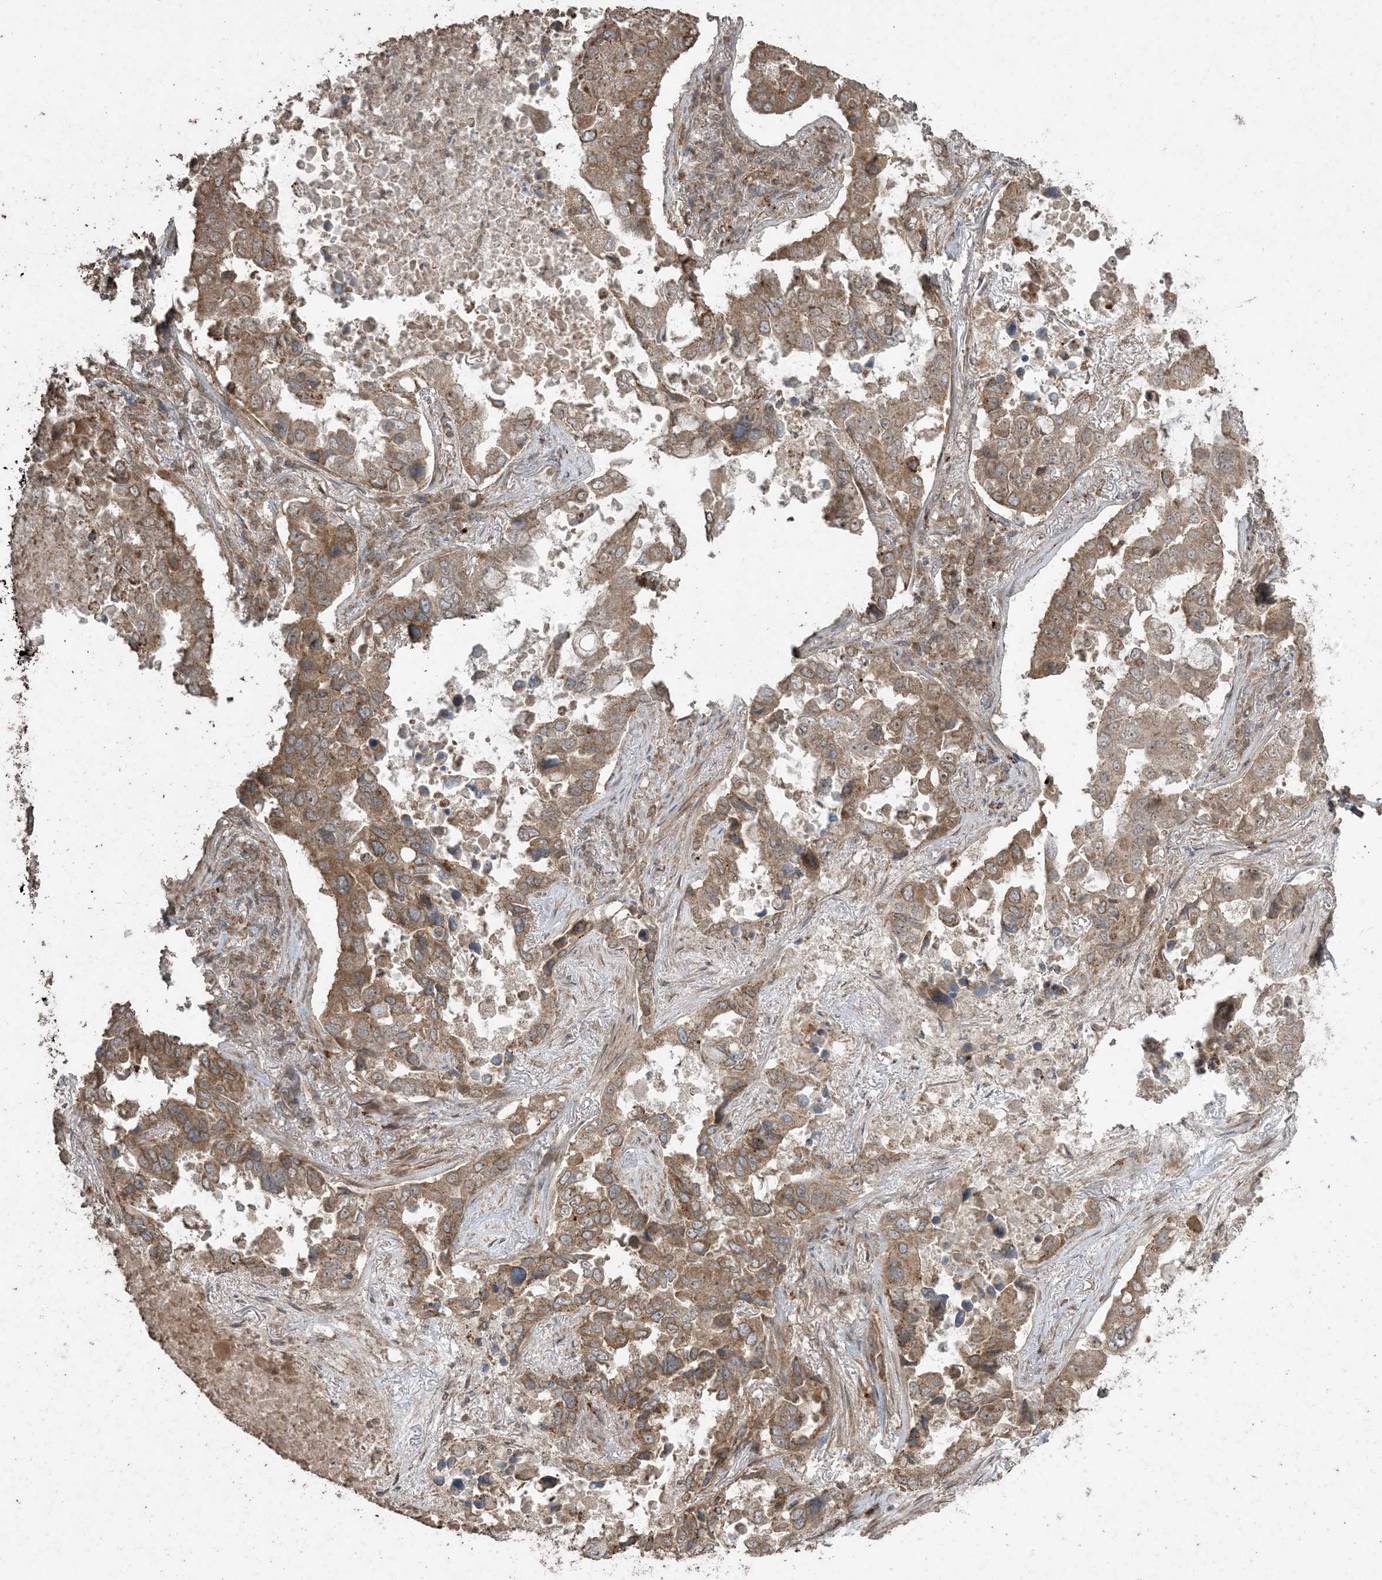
{"staining": {"intensity": "moderate", "quantity": ">75%", "location": "cytoplasmic/membranous"}, "tissue": "lung cancer", "cell_type": "Tumor cells", "image_type": "cancer", "snomed": [{"axis": "morphology", "description": "Squamous cell carcinoma, NOS"}, {"axis": "topography", "description": "Lung"}], "caption": "About >75% of tumor cells in lung cancer reveal moderate cytoplasmic/membranous protein positivity as visualized by brown immunohistochemical staining.", "gene": "DDX19B", "patient": {"sex": "male", "age": 66}}